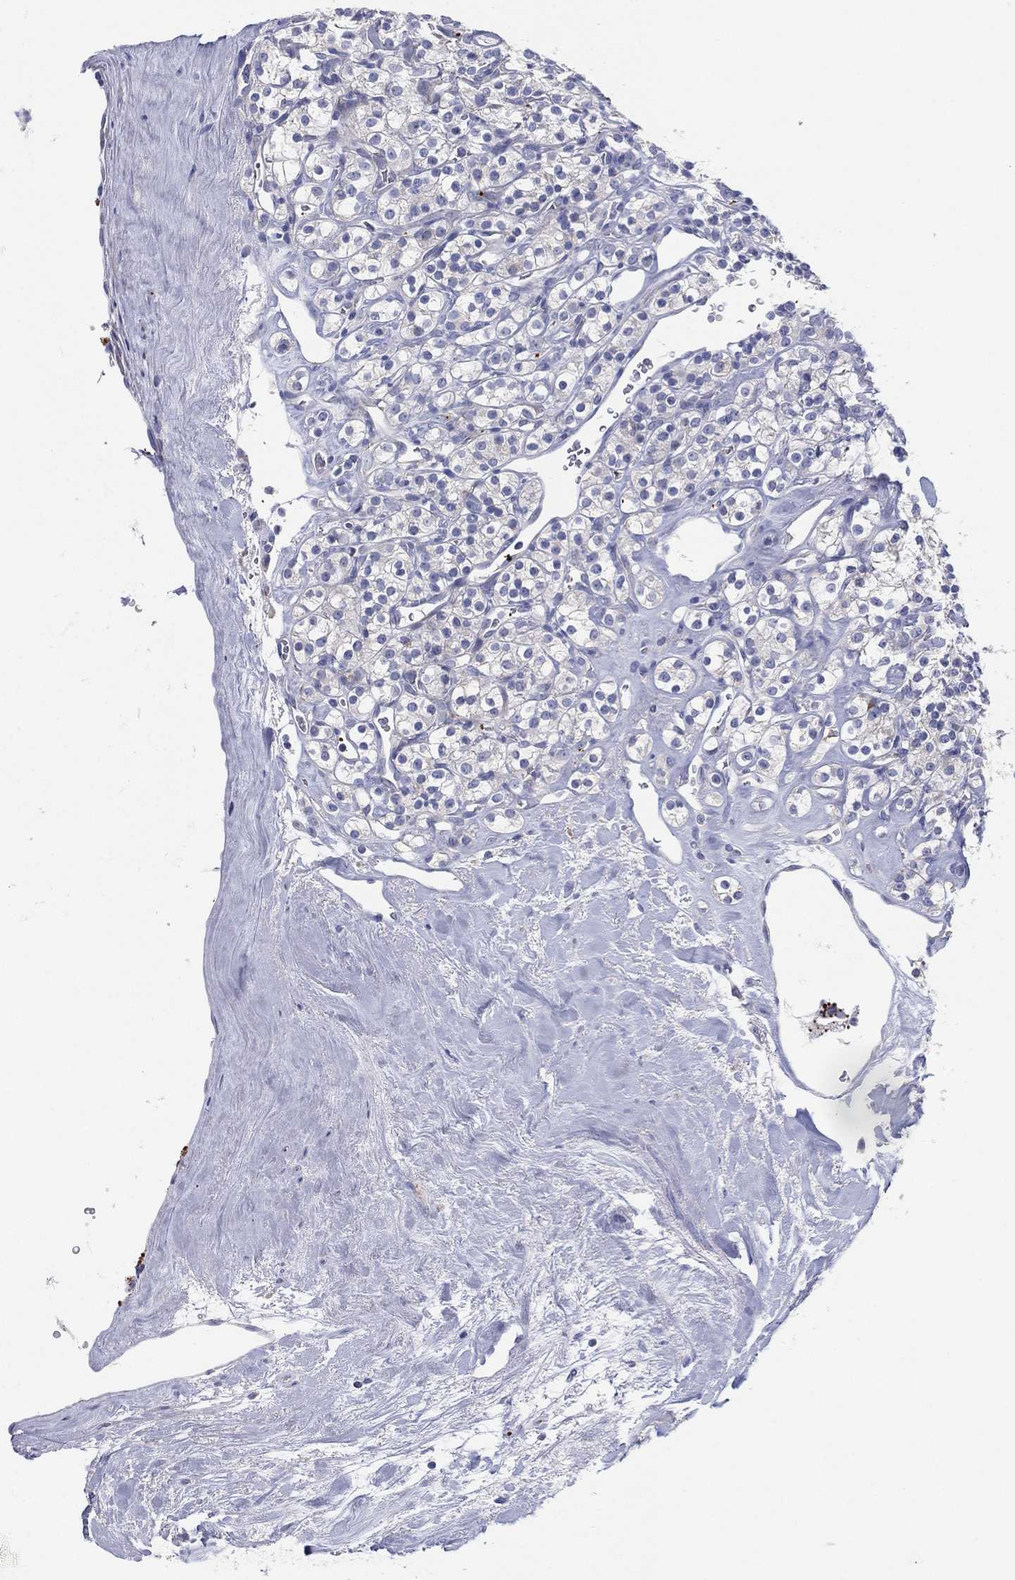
{"staining": {"intensity": "negative", "quantity": "none", "location": "none"}, "tissue": "renal cancer", "cell_type": "Tumor cells", "image_type": "cancer", "snomed": [{"axis": "morphology", "description": "Adenocarcinoma, NOS"}, {"axis": "topography", "description": "Kidney"}], "caption": "A photomicrograph of human renal cancer (adenocarcinoma) is negative for staining in tumor cells.", "gene": "TMEM40", "patient": {"sex": "male", "age": 77}}